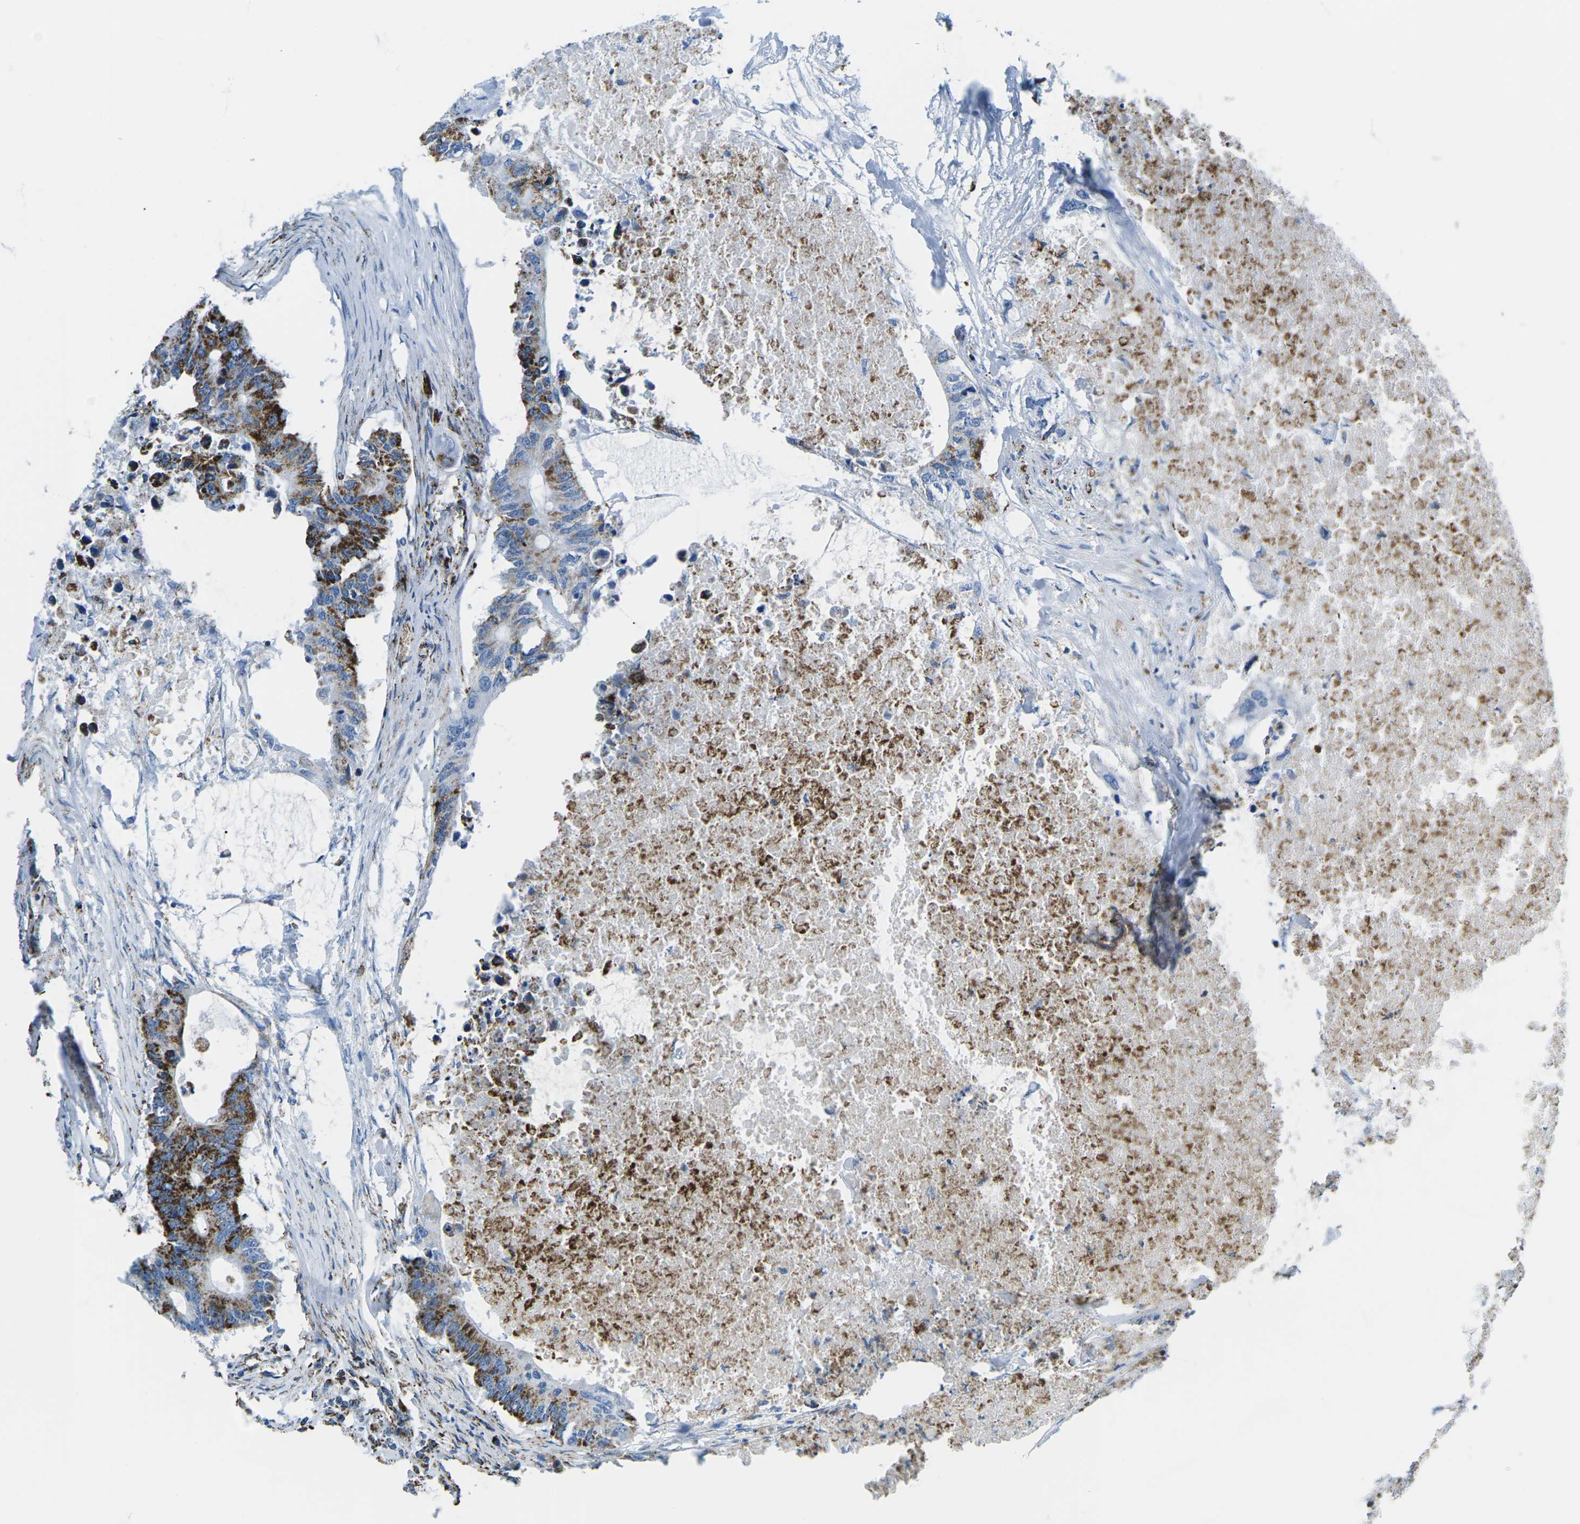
{"staining": {"intensity": "strong", "quantity": "25%-75%", "location": "cytoplasmic/membranous"}, "tissue": "colorectal cancer", "cell_type": "Tumor cells", "image_type": "cancer", "snomed": [{"axis": "morphology", "description": "Adenocarcinoma, NOS"}, {"axis": "topography", "description": "Colon"}], "caption": "This image reveals immunohistochemistry (IHC) staining of colorectal cancer, with high strong cytoplasmic/membranous staining in approximately 25%-75% of tumor cells.", "gene": "COX6C", "patient": {"sex": "male", "age": 71}}